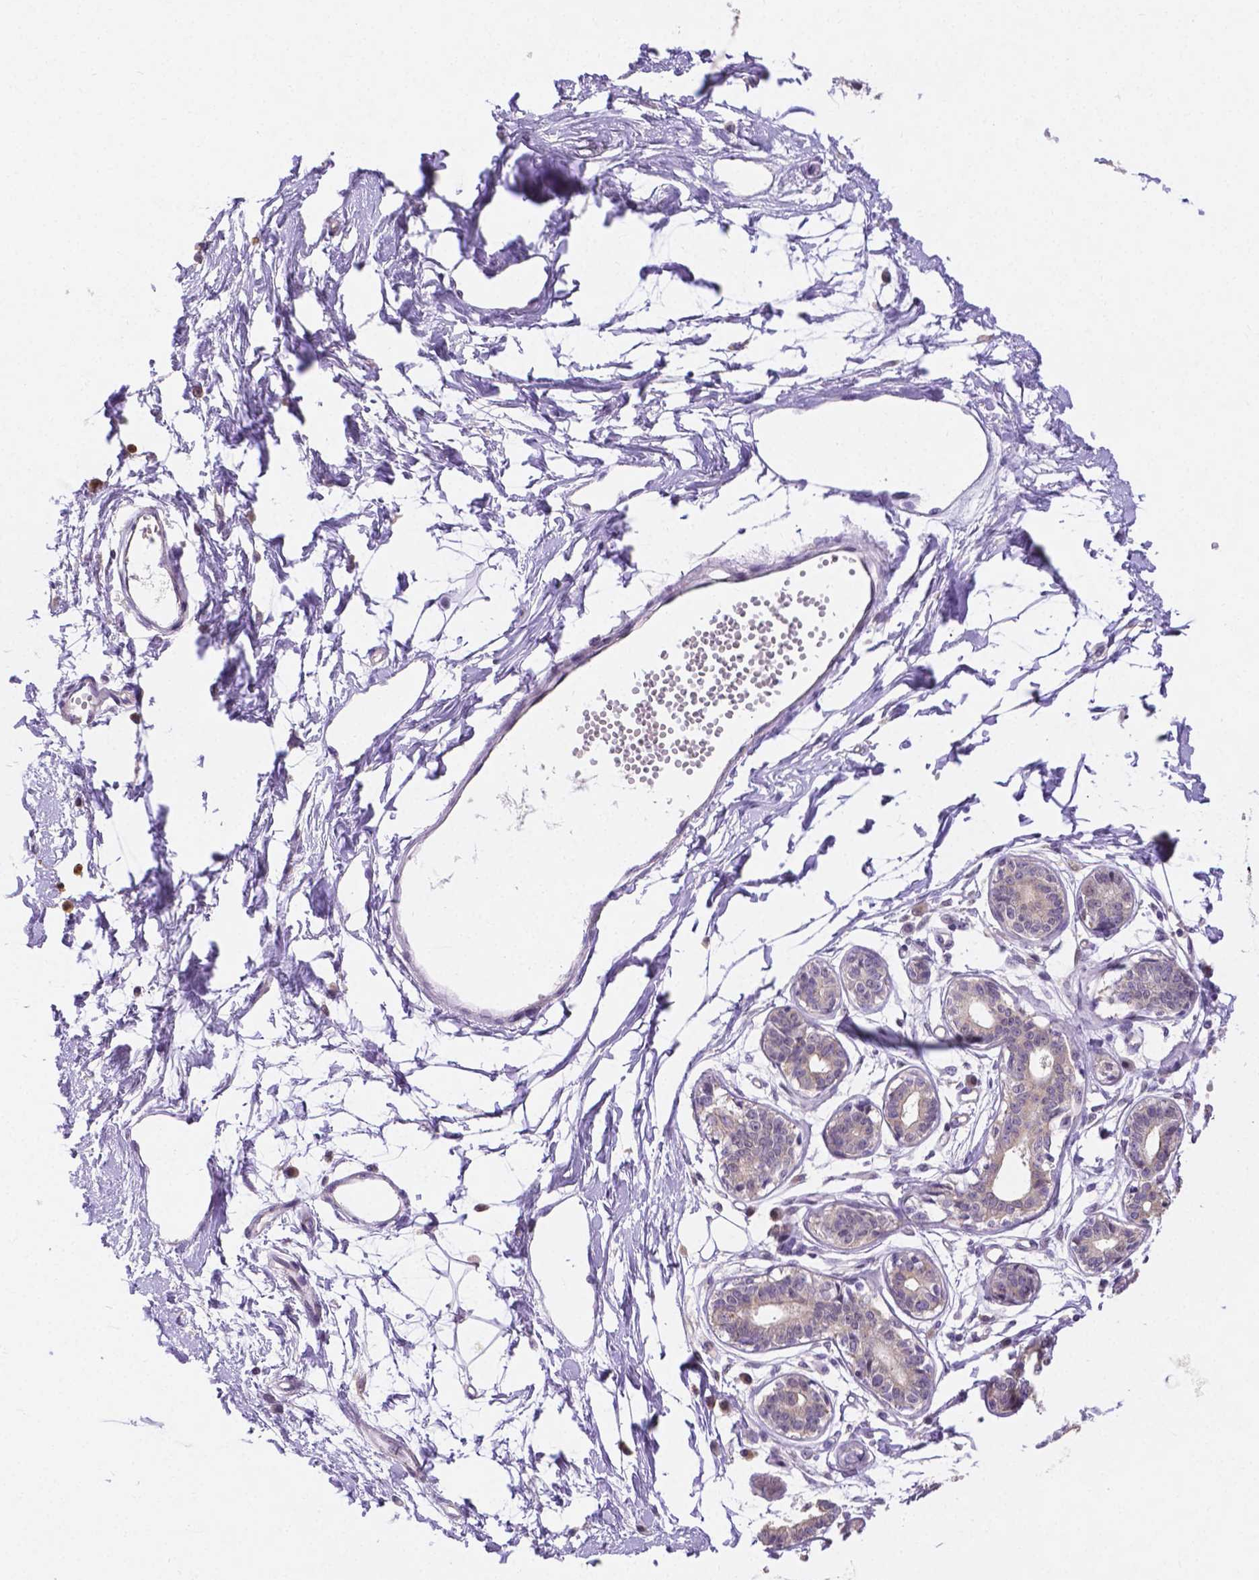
{"staining": {"intensity": "negative", "quantity": "none", "location": "none"}, "tissue": "breast", "cell_type": "Adipocytes", "image_type": "normal", "snomed": [{"axis": "morphology", "description": "Normal tissue, NOS"}, {"axis": "topography", "description": "Breast"}], "caption": "An immunohistochemistry micrograph of unremarkable breast is shown. There is no staining in adipocytes of breast. (DAB (3,3'-diaminobenzidine) IHC, high magnification).", "gene": "ZNRD2", "patient": {"sex": "female", "age": 45}}